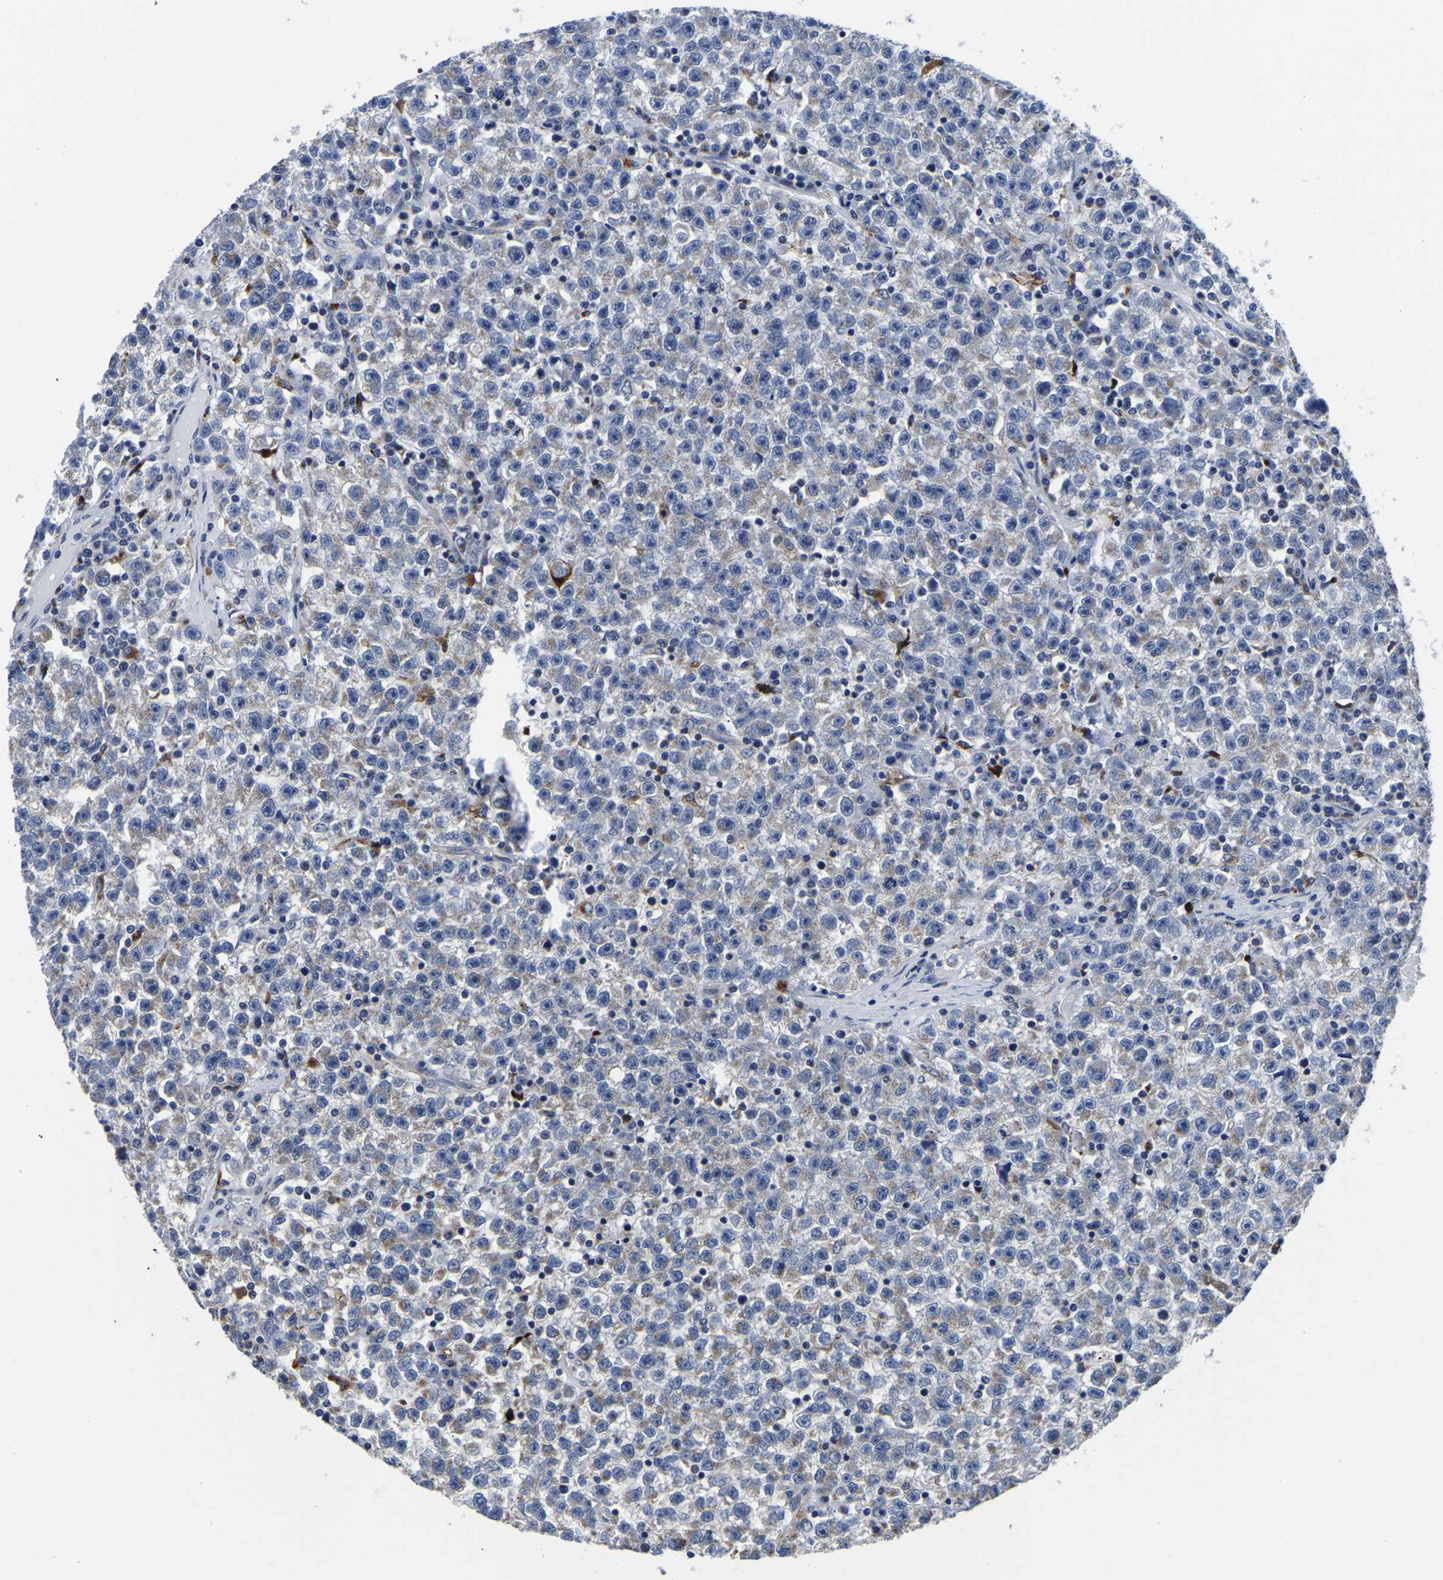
{"staining": {"intensity": "weak", "quantity": "<25%", "location": "cytoplasmic/membranous"}, "tissue": "testis cancer", "cell_type": "Tumor cells", "image_type": "cancer", "snomed": [{"axis": "morphology", "description": "Seminoma, NOS"}, {"axis": "topography", "description": "Testis"}], "caption": "Seminoma (testis) stained for a protein using IHC exhibits no positivity tumor cells.", "gene": "PDLIM7", "patient": {"sex": "male", "age": 22}}